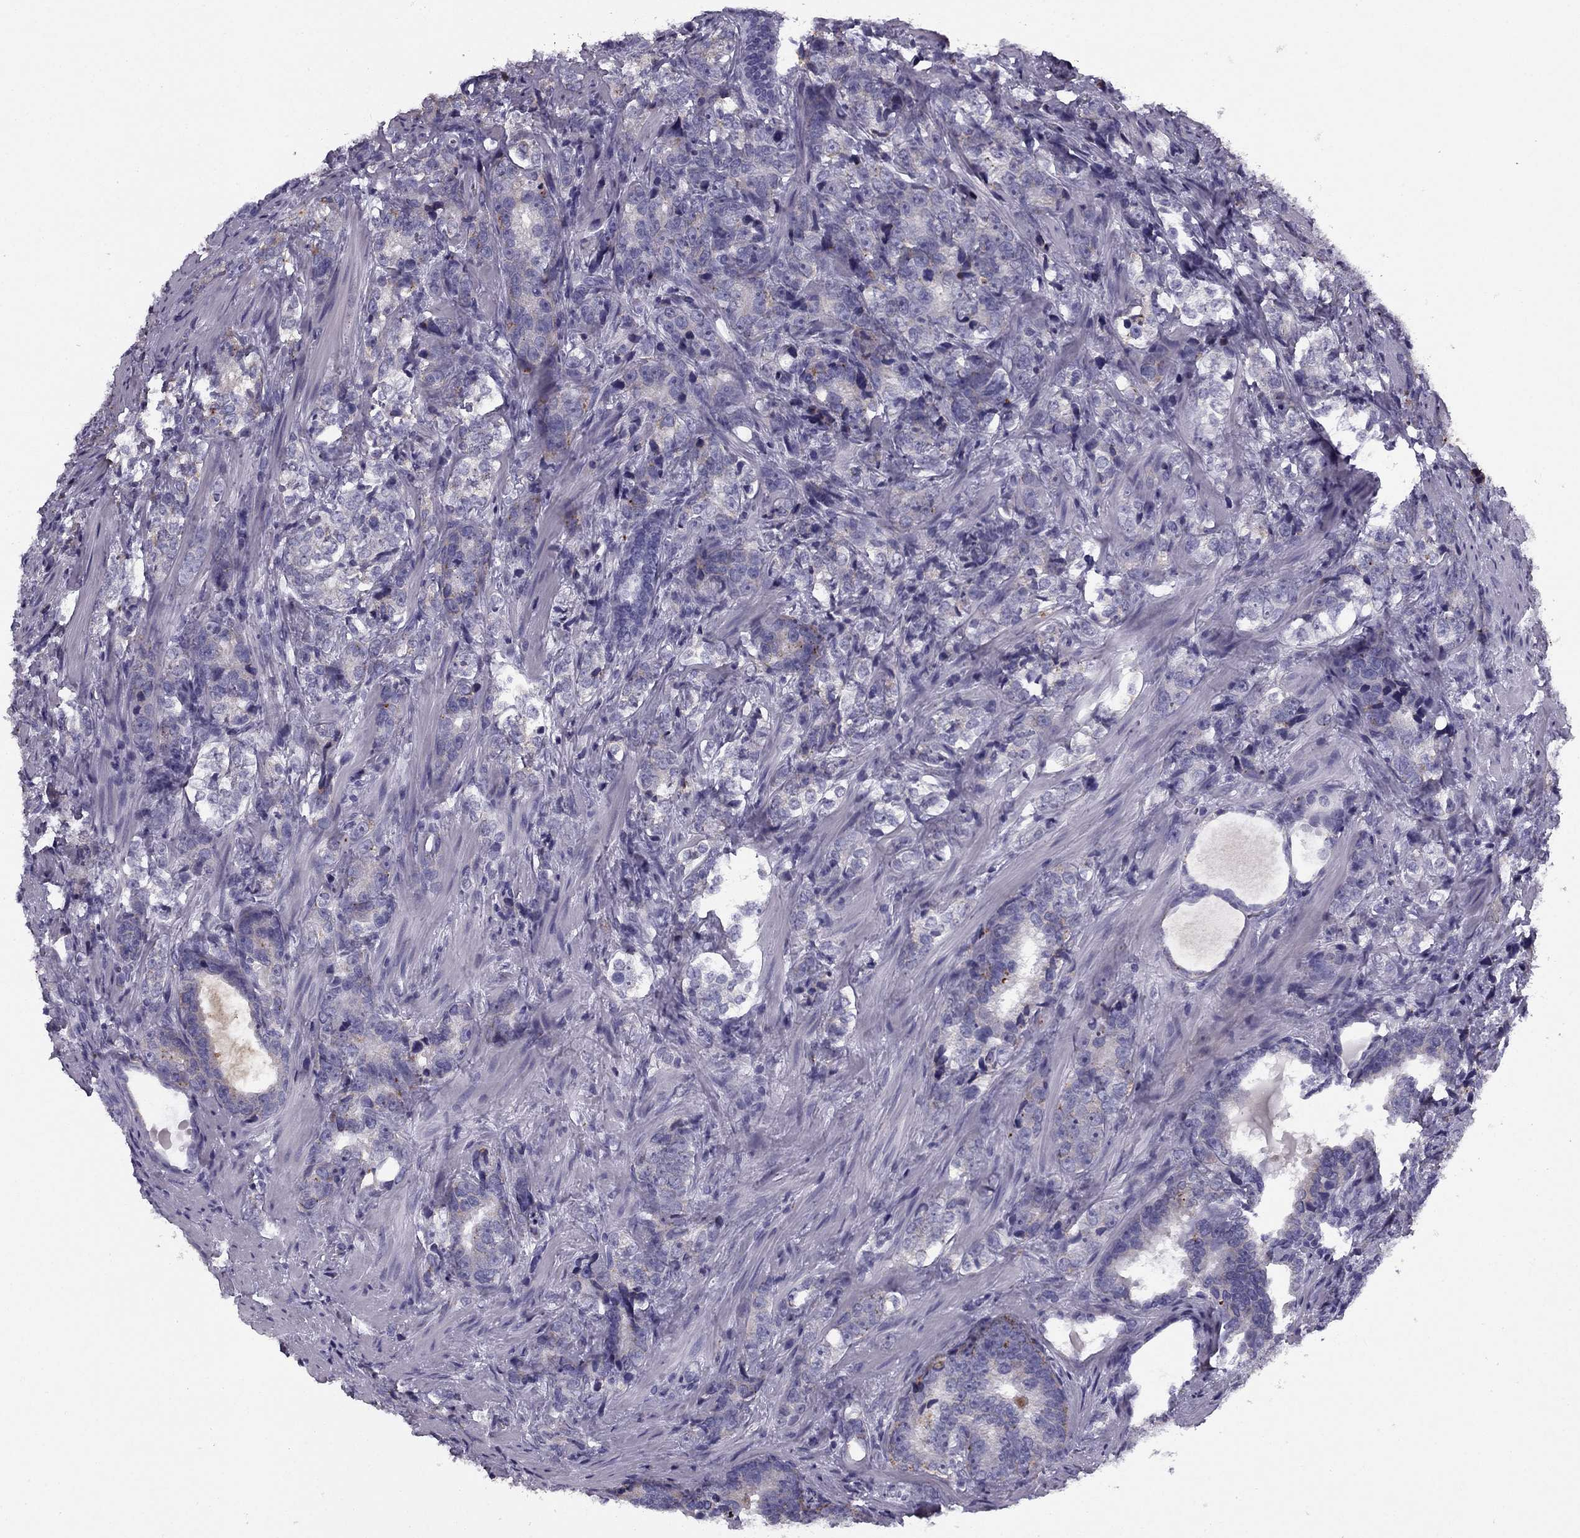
{"staining": {"intensity": "negative", "quantity": "none", "location": "none"}, "tissue": "prostate cancer", "cell_type": "Tumor cells", "image_type": "cancer", "snomed": [{"axis": "morphology", "description": "Adenocarcinoma, NOS"}, {"axis": "topography", "description": "Prostate and seminal vesicle, NOS"}], "caption": "An IHC image of prostate adenocarcinoma is shown. There is no staining in tumor cells of prostate adenocarcinoma. (DAB (3,3'-diaminobenzidine) IHC visualized using brightfield microscopy, high magnification).", "gene": "MC5R", "patient": {"sex": "male", "age": 63}}